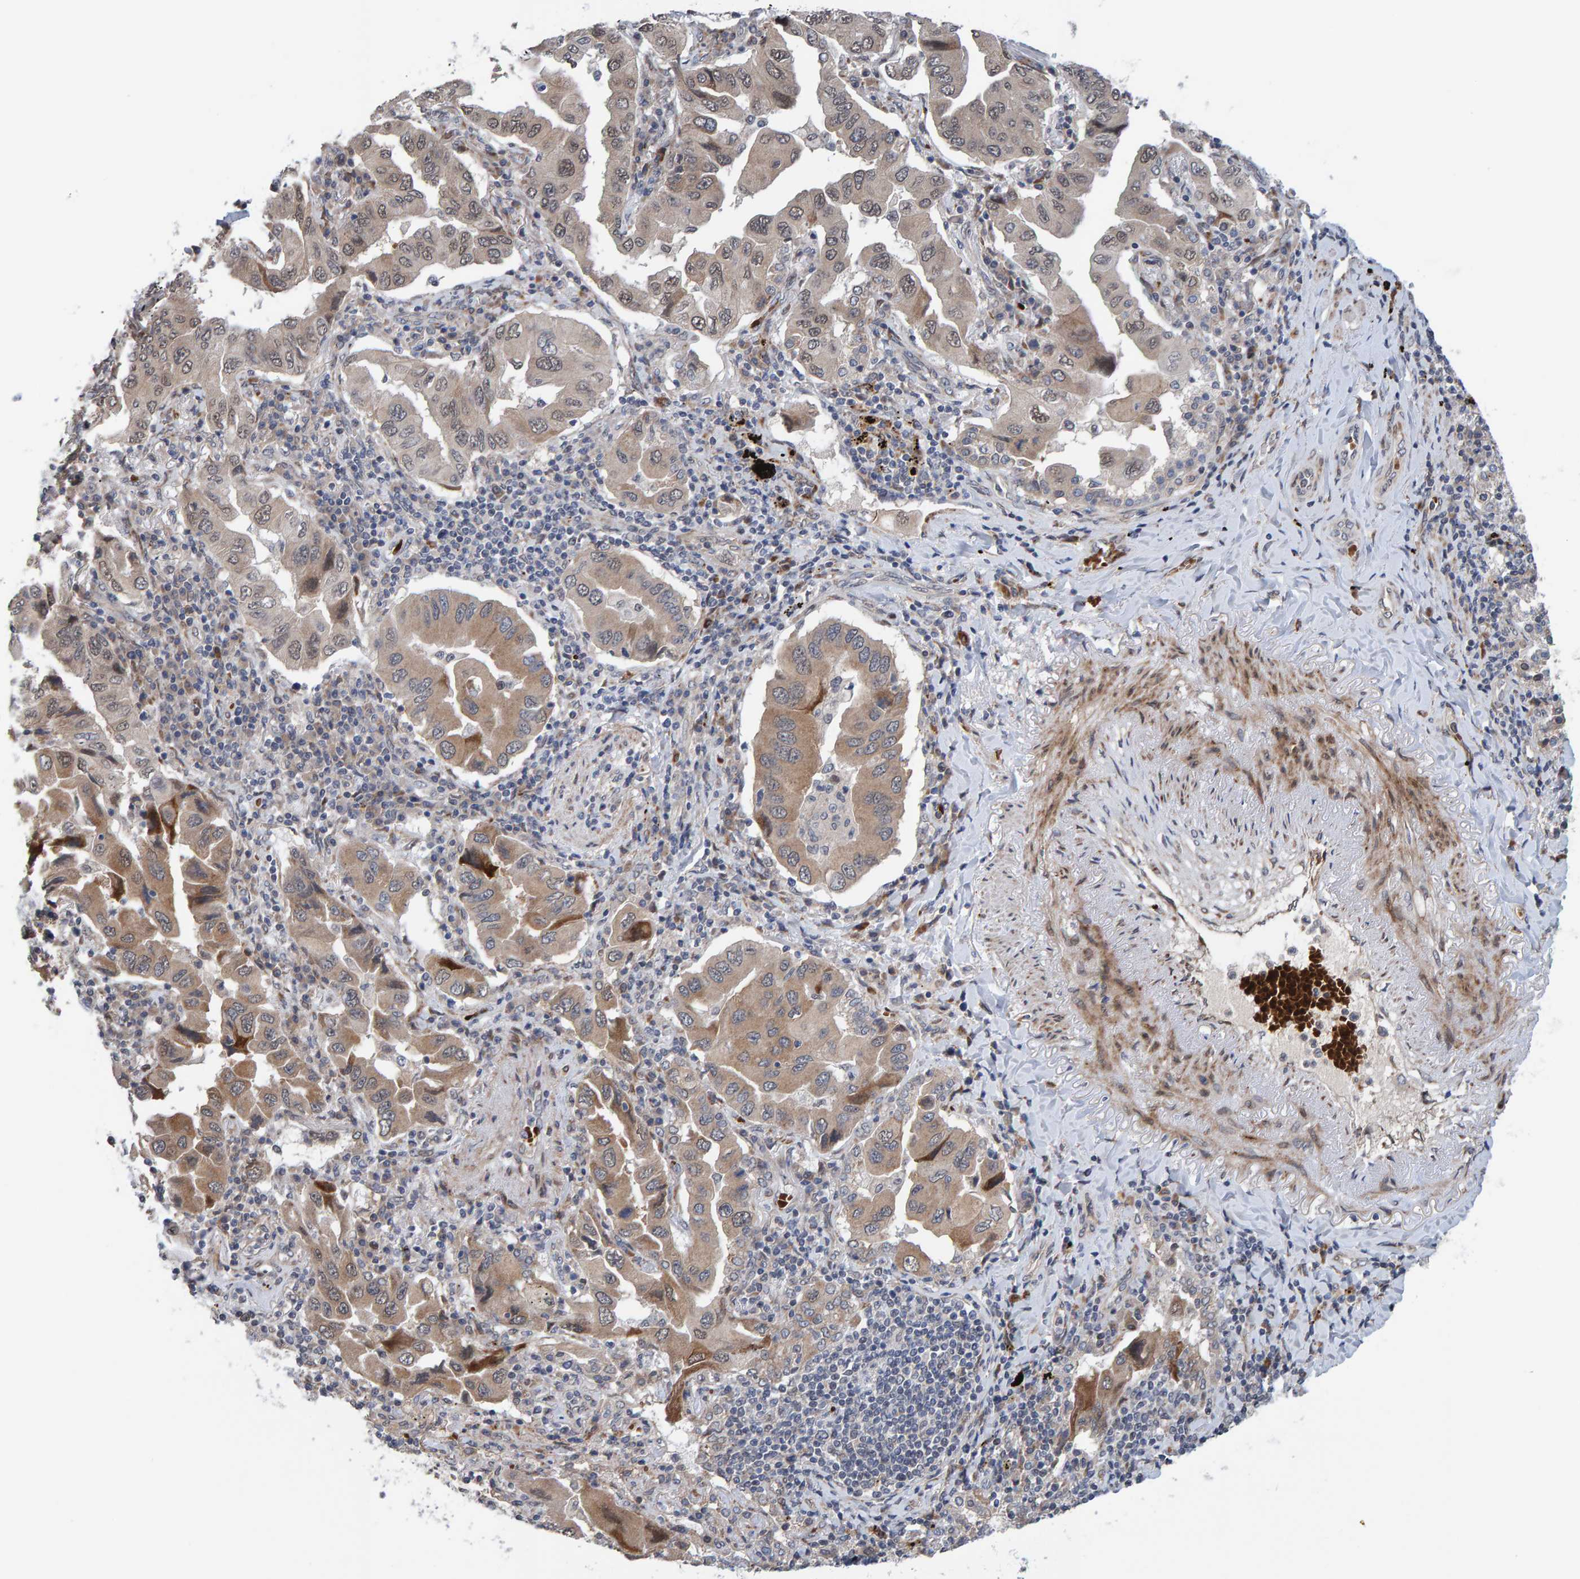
{"staining": {"intensity": "moderate", "quantity": ">75%", "location": "cytoplasmic/membranous"}, "tissue": "lung cancer", "cell_type": "Tumor cells", "image_type": "cancer", "snomed": [{"axis": "morphology", "description": "Adenocarcinoma, NOS"}, {"axis": "topography", "description": "Lung"}], "caption": "Lung adenocarcinoma stained for a protein (brown) reveals moderate cytoplasmic/membranous positive expression in approximately >75% of tumor cells.", "gene": "MFSD6L", "patient": {"sex": "female", "age": 65}}